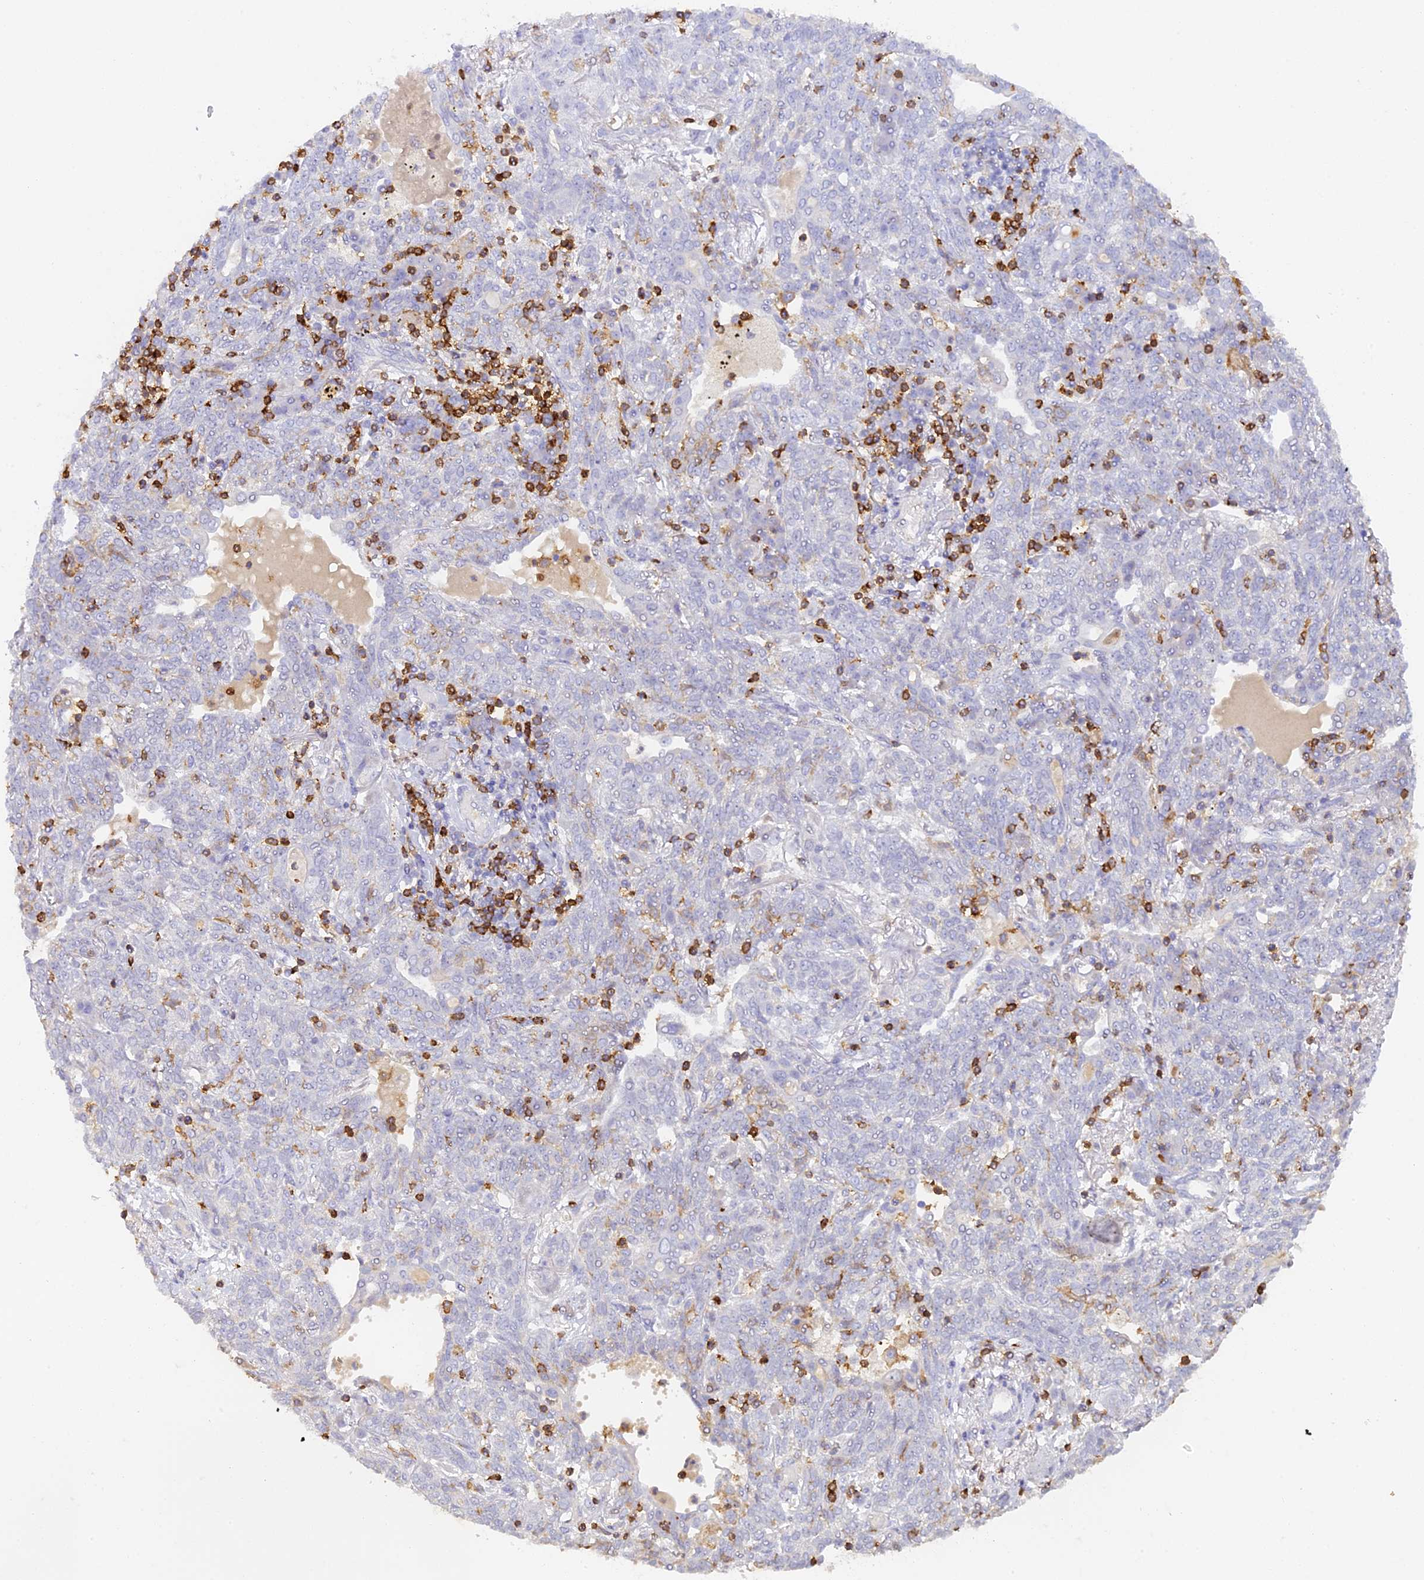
{"staining": {"intensity": "negative", "quantity": "none", "location": "none"}, "tissue": "lung cancer", "cell_type": "Tumor cells", "image_type": "cancer", "snomed": [{"axis": "morphology", "description": "Squamous cell carcinoma, NOS"}, {"axis": "topography", "description": "Lung"}], "caption": "Tumor cells are negative for brown protein staining in squamous cell carcinoma (lung). The staining is performed using DAB (3,3'-diaminobenzidine) brown chromogen with nuclei counter-stained in using hematoxylin.", "gene": "FYB1", "patient": {"sex": "female", "age": 70}}